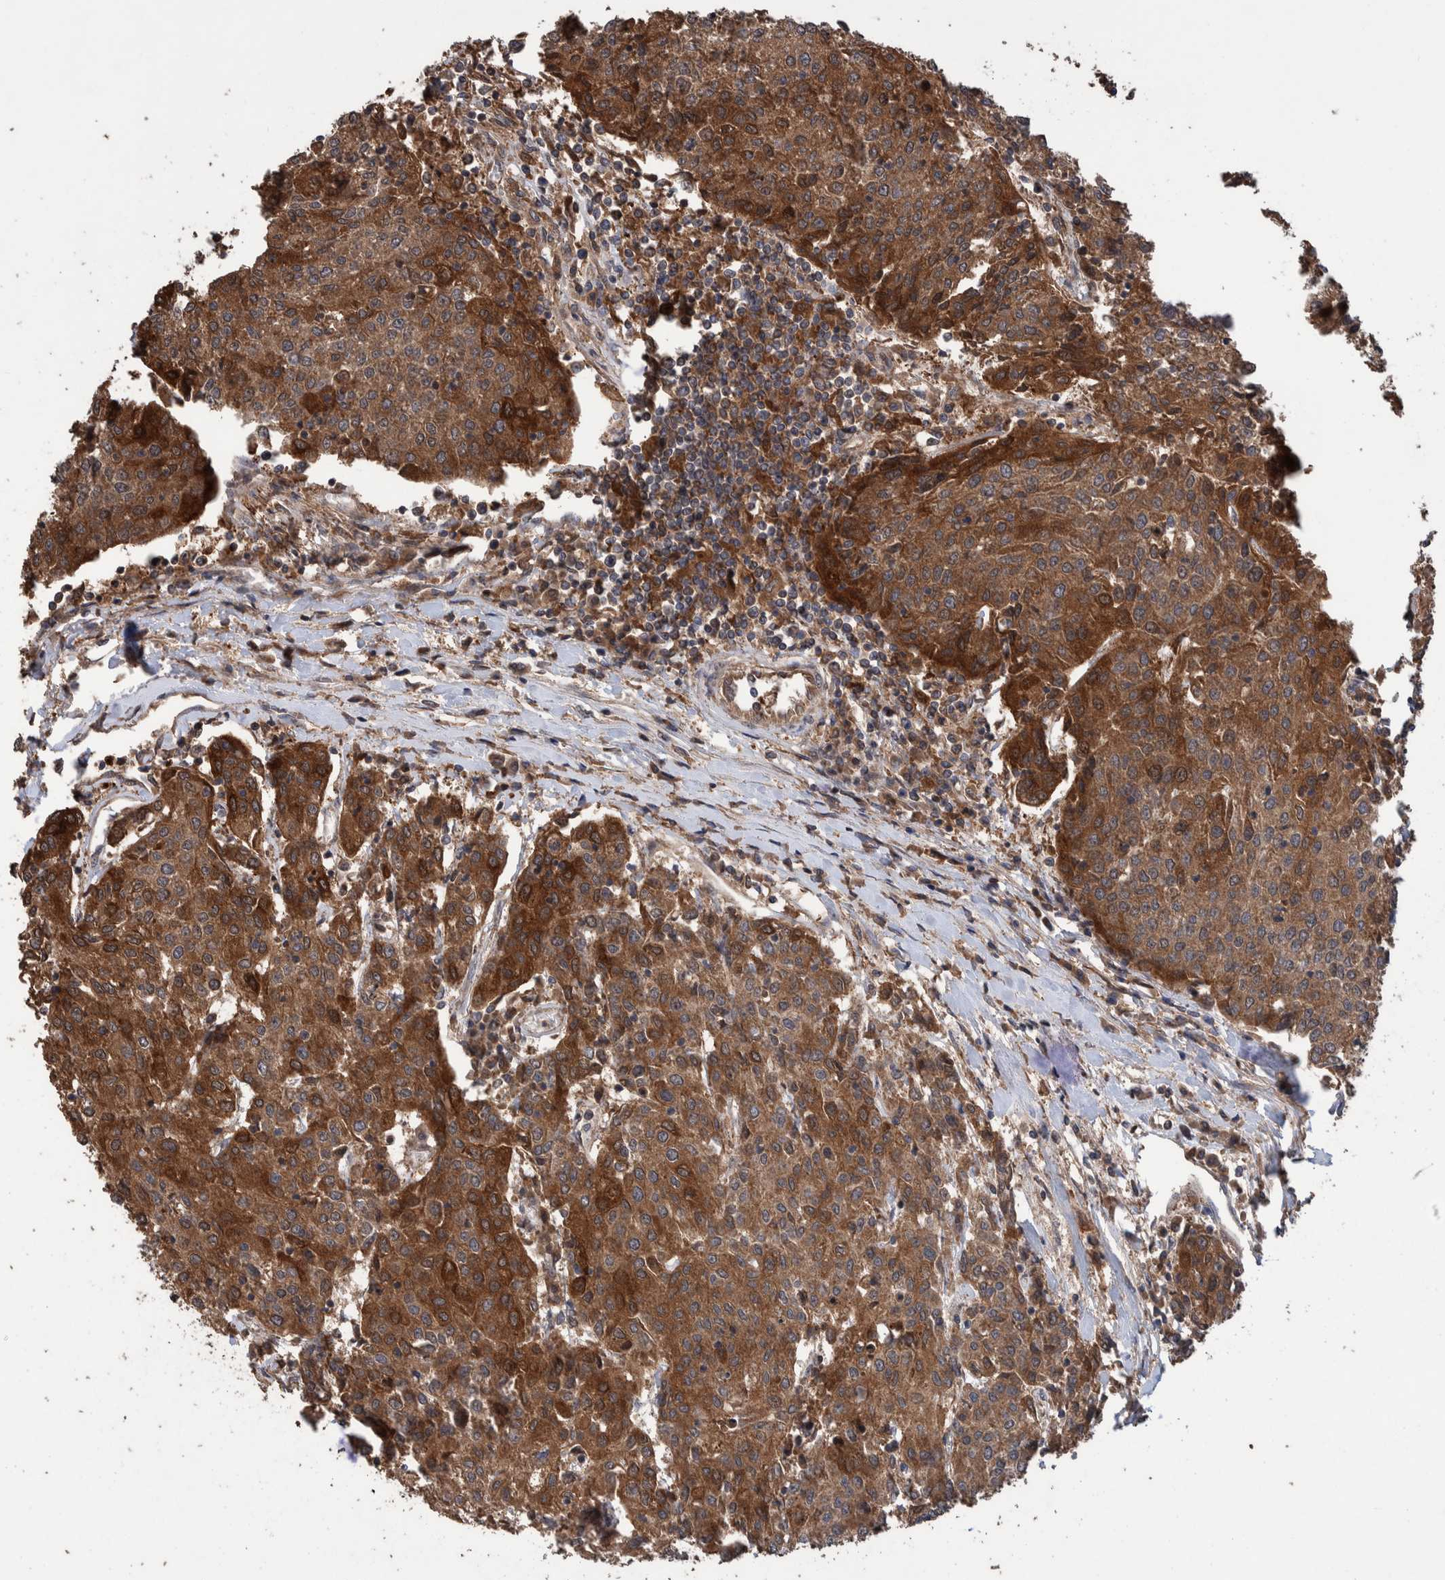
{"staining": {"intensity": "strong", "quantity": ">75%", "location": "cytoplasmic/membranous"}, "tissue": "urothelial cancer", "cell_type": "Tumor cells", "image_type": "cancer", "snomed": [{"axis": "morphology", "description": "Urothelial carcinoma, High grade"}, {"axis": "topography", "description": "Urinary bladder"}], "caption": "Protein analysis of urothelial carcinoma (high-grade) tissue displays strong cytoplasmic/membranous expression in approximately >75% of tumor cells.", "gene": "TRIM16", "patient": {"sex": "female", "age": 85}}